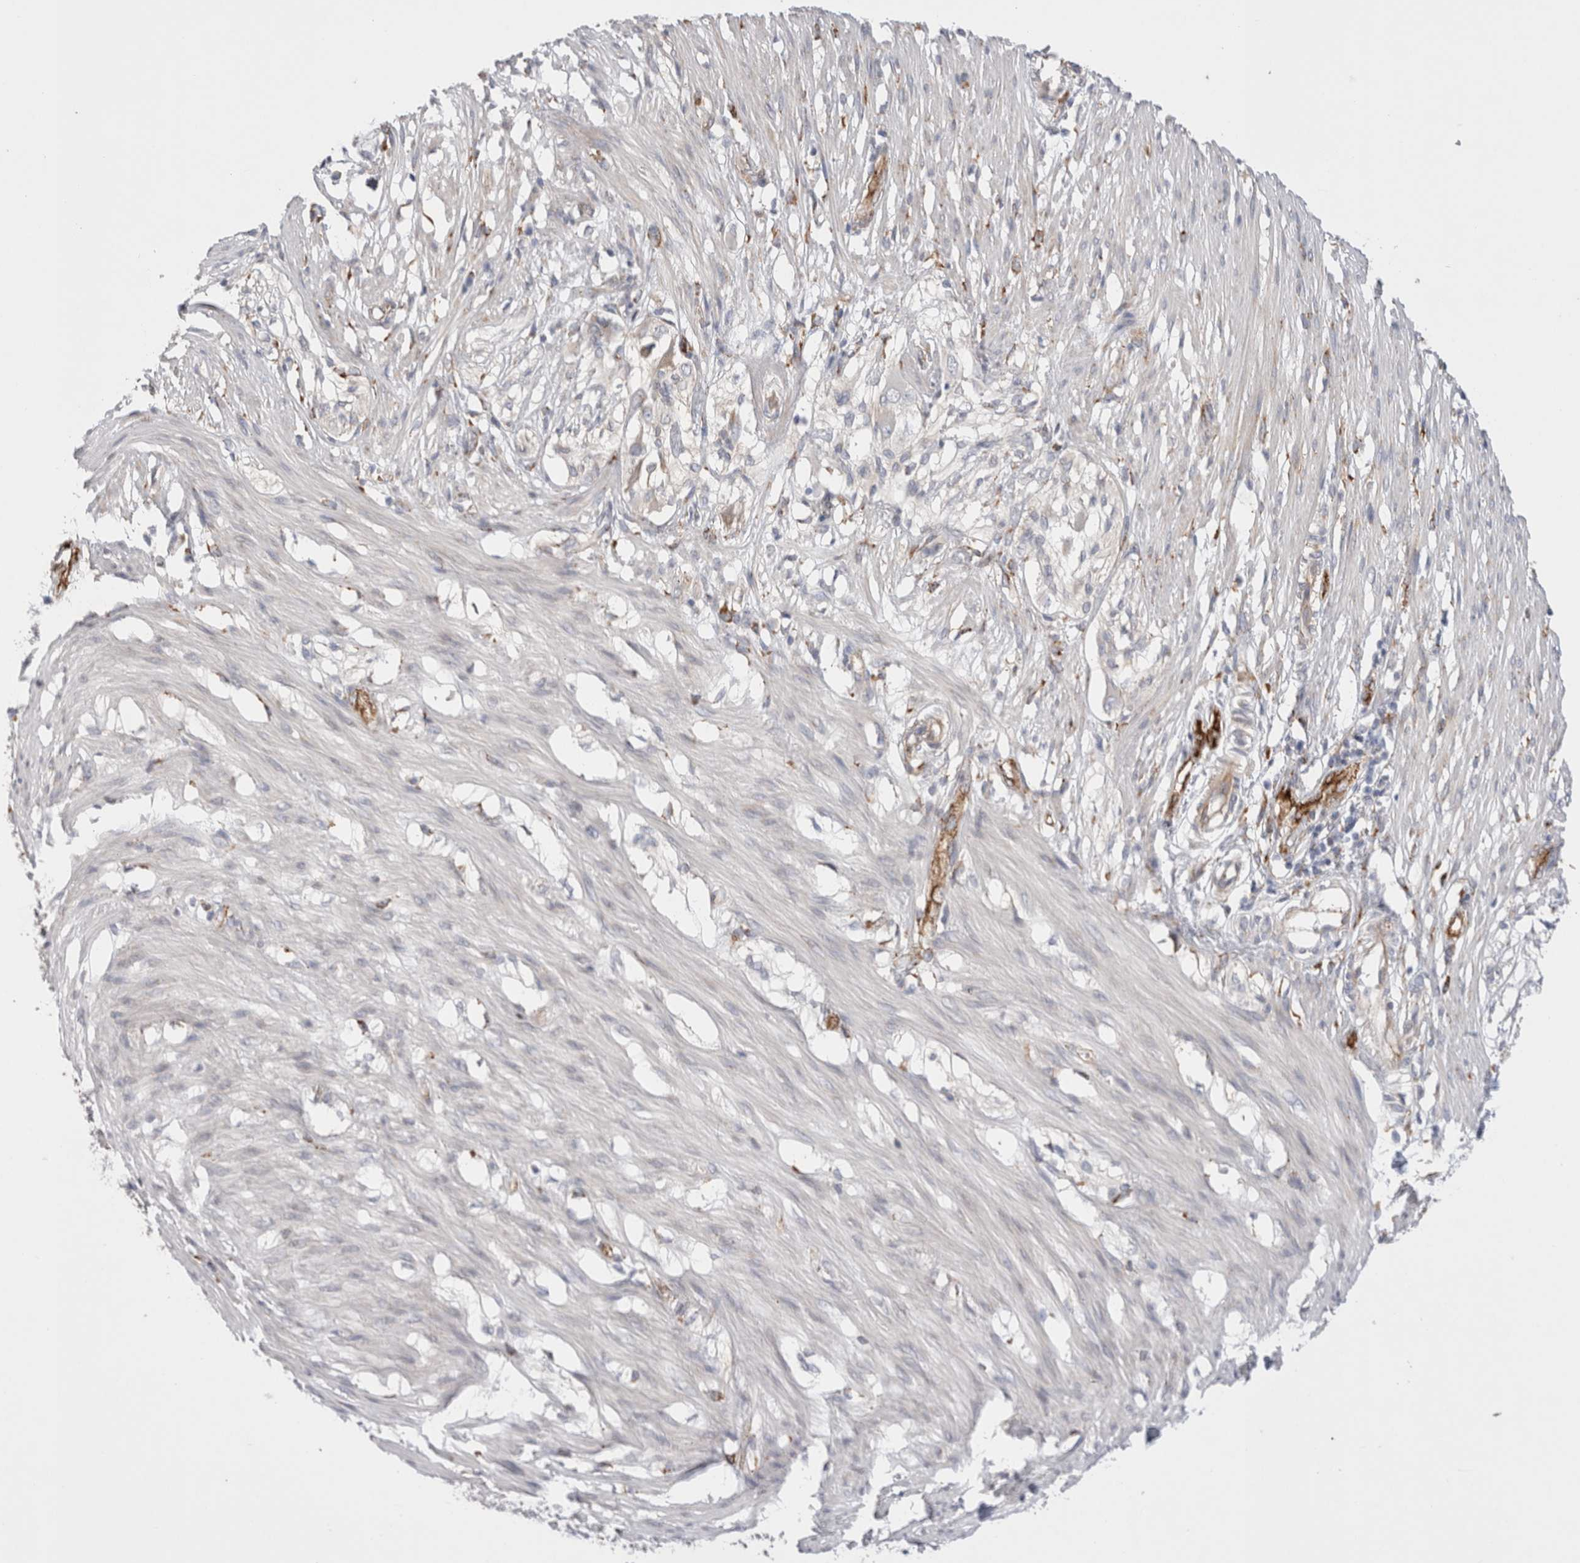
{"staining": {"intensity": "weak", "quantity": "<25%", "location": "cytoplasmic/membranous"}, "tissue": "smooth muscle", "cell_type": "Smooth muscle cells", "image_type": "normal", "snomed": [{"axis": "morphology", "description": "Normal tissue, NOS"}, {"axis": "morphology", "description": "Adenocarcinoma, NOS"}, {"axis": "topography", "description": "Smooth muscle"}, {"axis": "topography", "description": "Colon"}], "caption": "Protein analysis of benign smooth muscle shows no significant expression in smooth muscle cells. The staining is performed using DAB brown chromogen with nuclei counter-stained in using hematoxylin.", "gene": "CNPY4", "patient": {"sex": "male", "age": 14}}